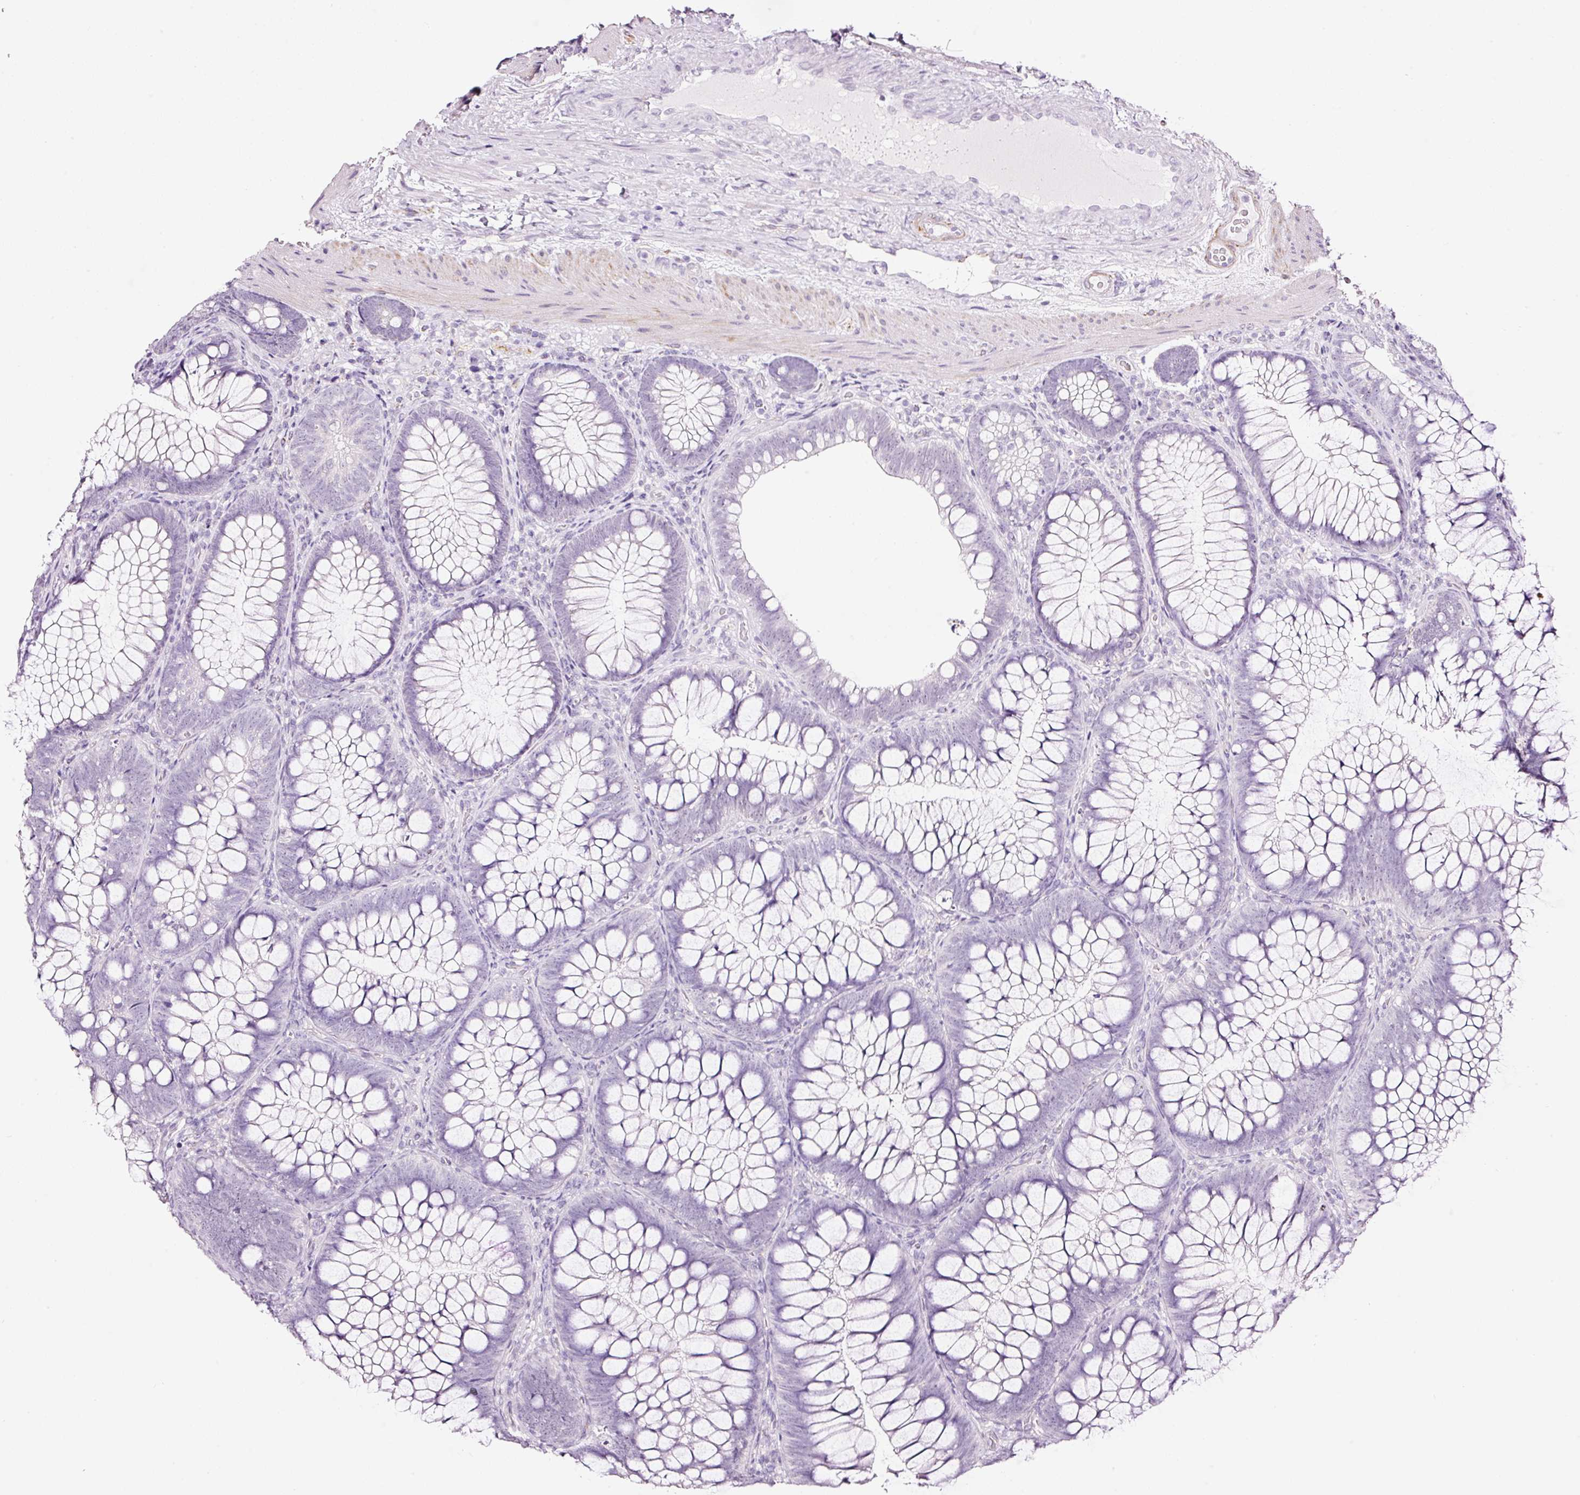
{"staining": {"intensity": "negative", "quantity": "none", "location": "none"}, "tissue": "colon", "cell_type": "Endothelial cells", "image_type": "normal", "snomed": [{"axis": "morphology", "description": "Normal tissue, NOS"}, {"axis": "morphology", "description": "Adenoma, NOS"}, {"axis": "topography", "description": "Soft tissue"}, {"axis": "topography", "description": "Colon"}], "caption": "Human colon stained for a protein using immunohistochemistry exhibits no staining in endothelial cells.", "gene": "RTF2", "patient": {"sex": "male", "age": 47}}